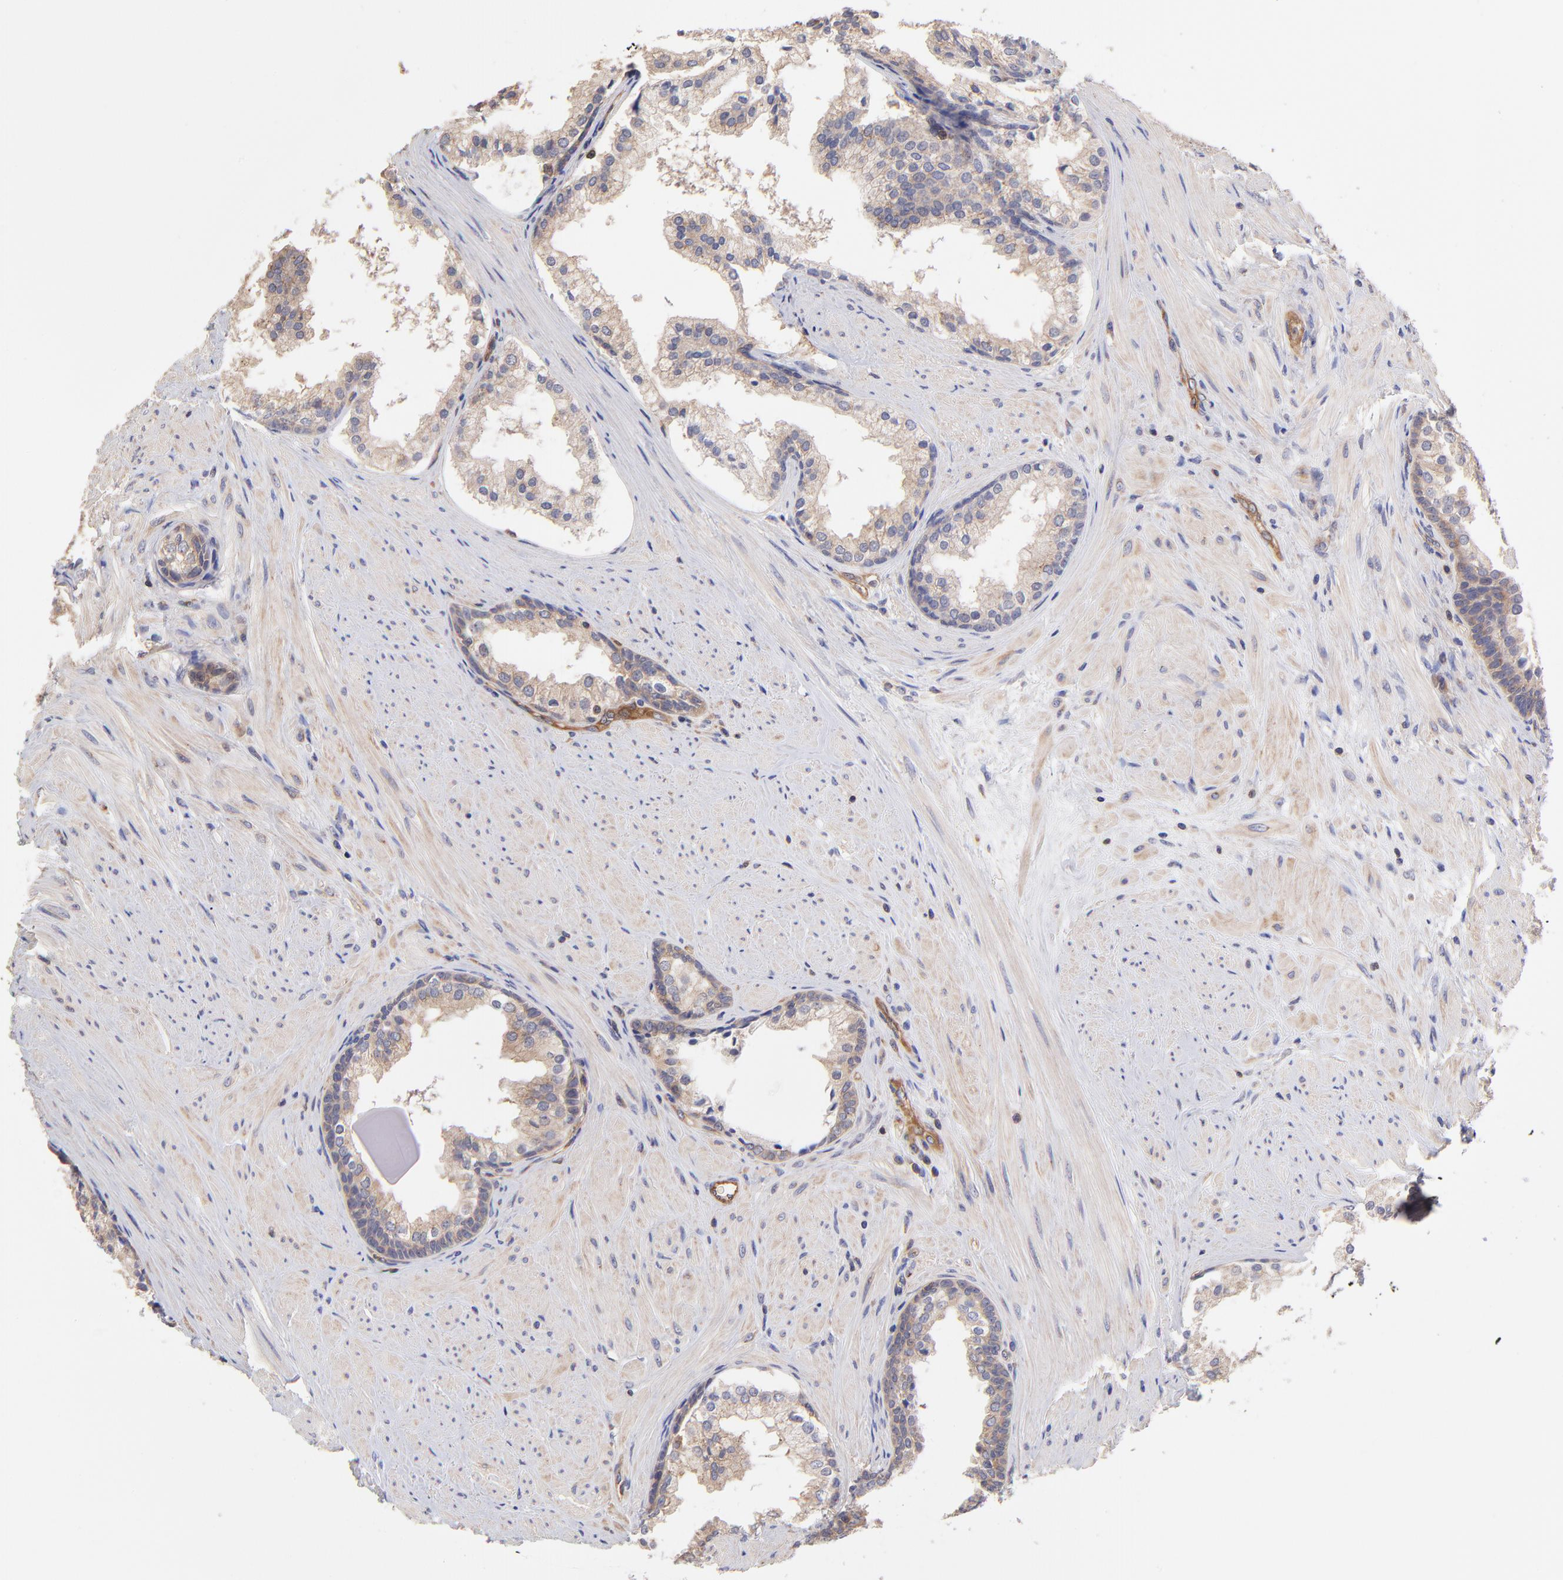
{"staining": {"intensity": "weak", "quantity": "25%-75%", "location": "cytoplasmic/membranous"}, "tissue": "prostate cancer", "cell_type": "Tumor cells", "image_type": "cancer", "snomed": [{"axis": "morphology", "description": "Adenocarcinoma, Medium grade"}, {"axis": "topography", "description": "Prostate"}], "caption": "This is a micrograph of IHC staining of prostate cancer, which shows weak expression in the cytoplasmic/membranous of tumor cells.", "gene": "ASB7", "patient": {"sex": "male", "age": 70}}